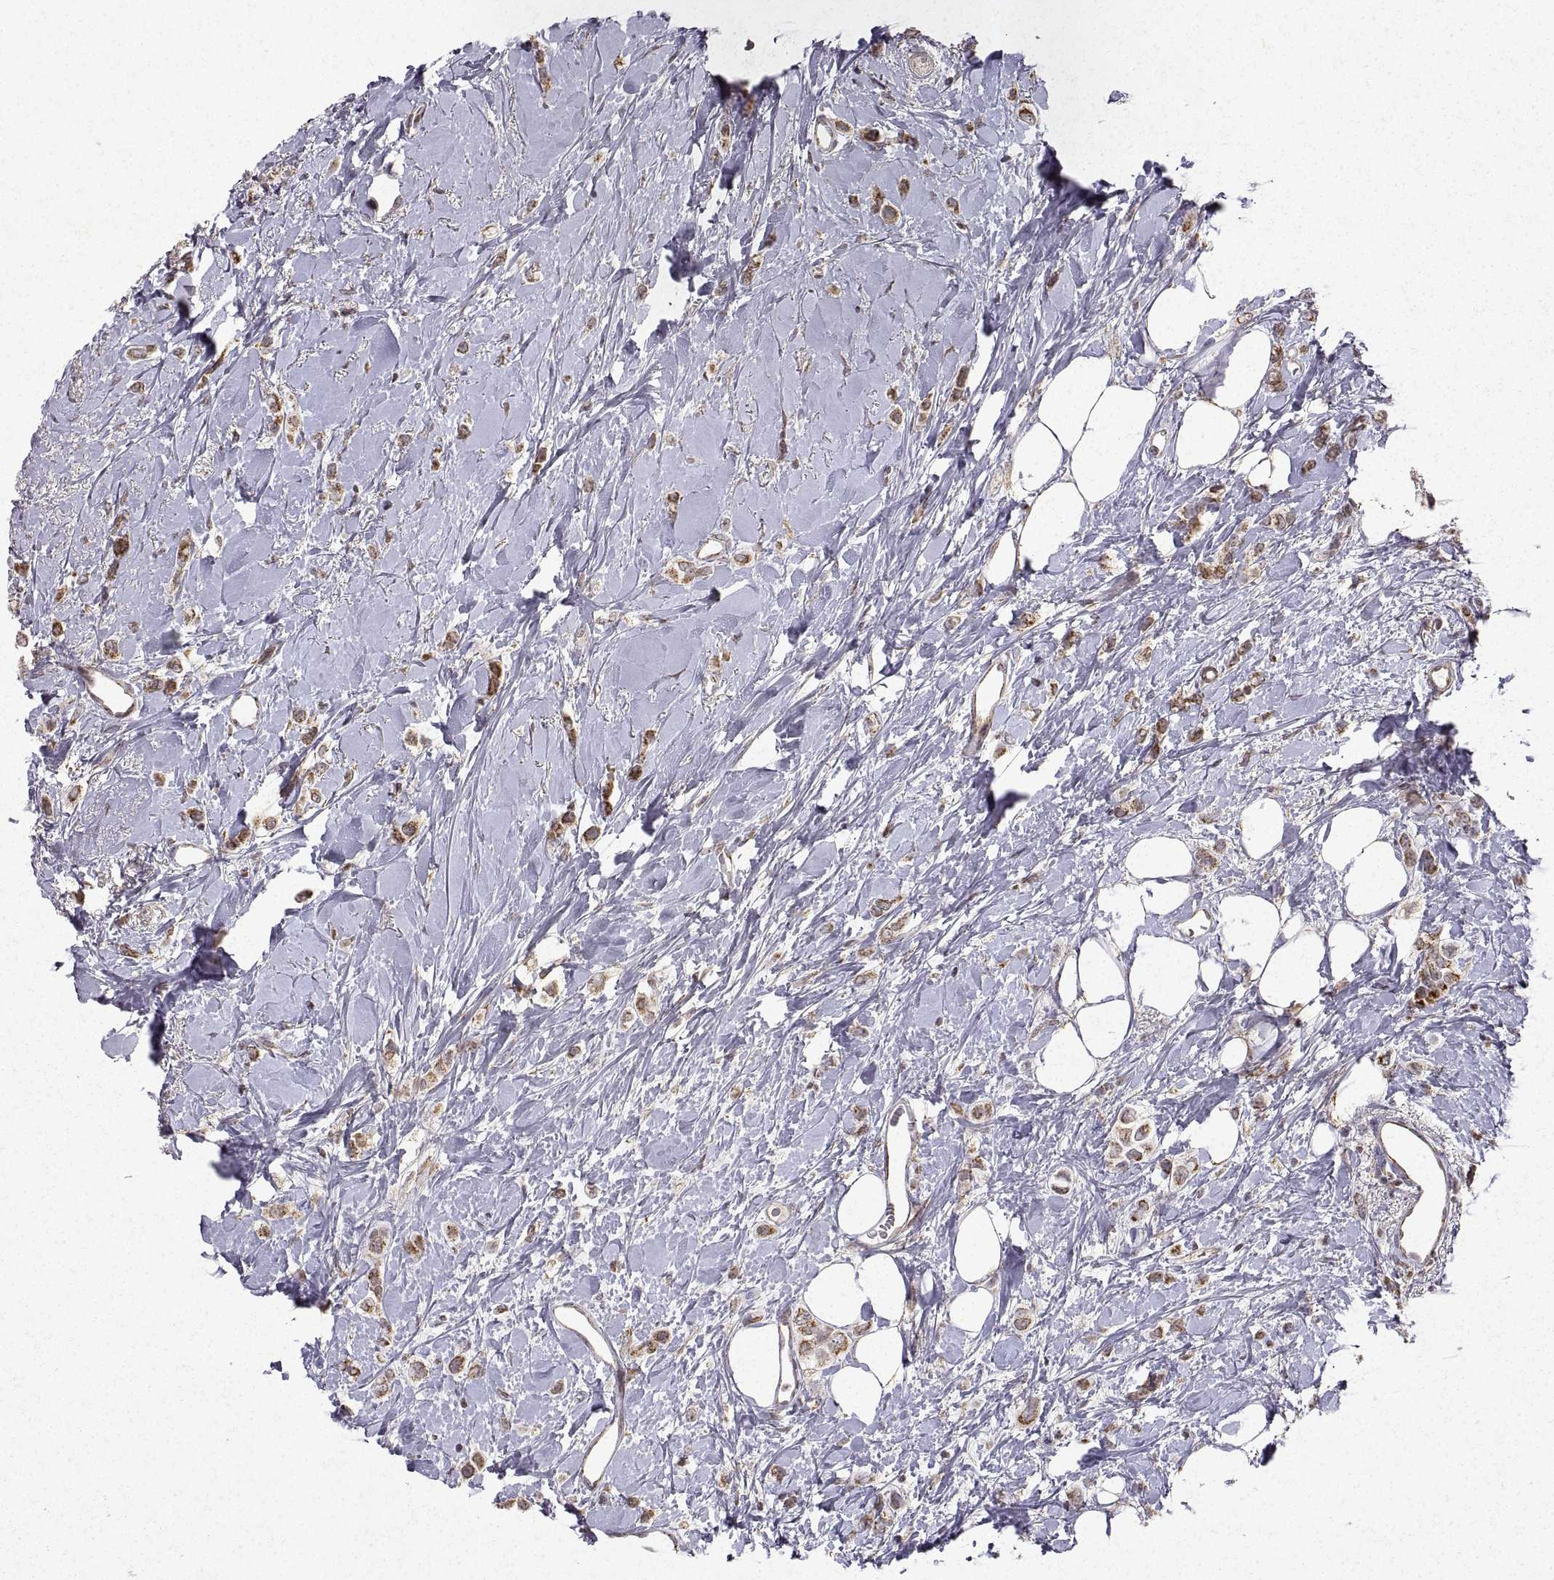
{"staining": {"intensity": "moderate", "quantity": "<25%", "location": "cytoplasmic/membranous"}, "tissue": "breast cancer", "cell_type": "Tumor cells", "image_type": "cancer", "snomed": [{"axis": "morphology", "description": "Lobular carcinoma"}, {"axis": "topography", "description": "Breast"}], "caption": "Immunohistochemistry (IHC) of human breast cancer demonstrates low levels of moderate cytoplasmic/membranous positivity in about <25% of tumor cells.", "gene": "MANBAL", "patient": {"sex": "female", "age": 66}}